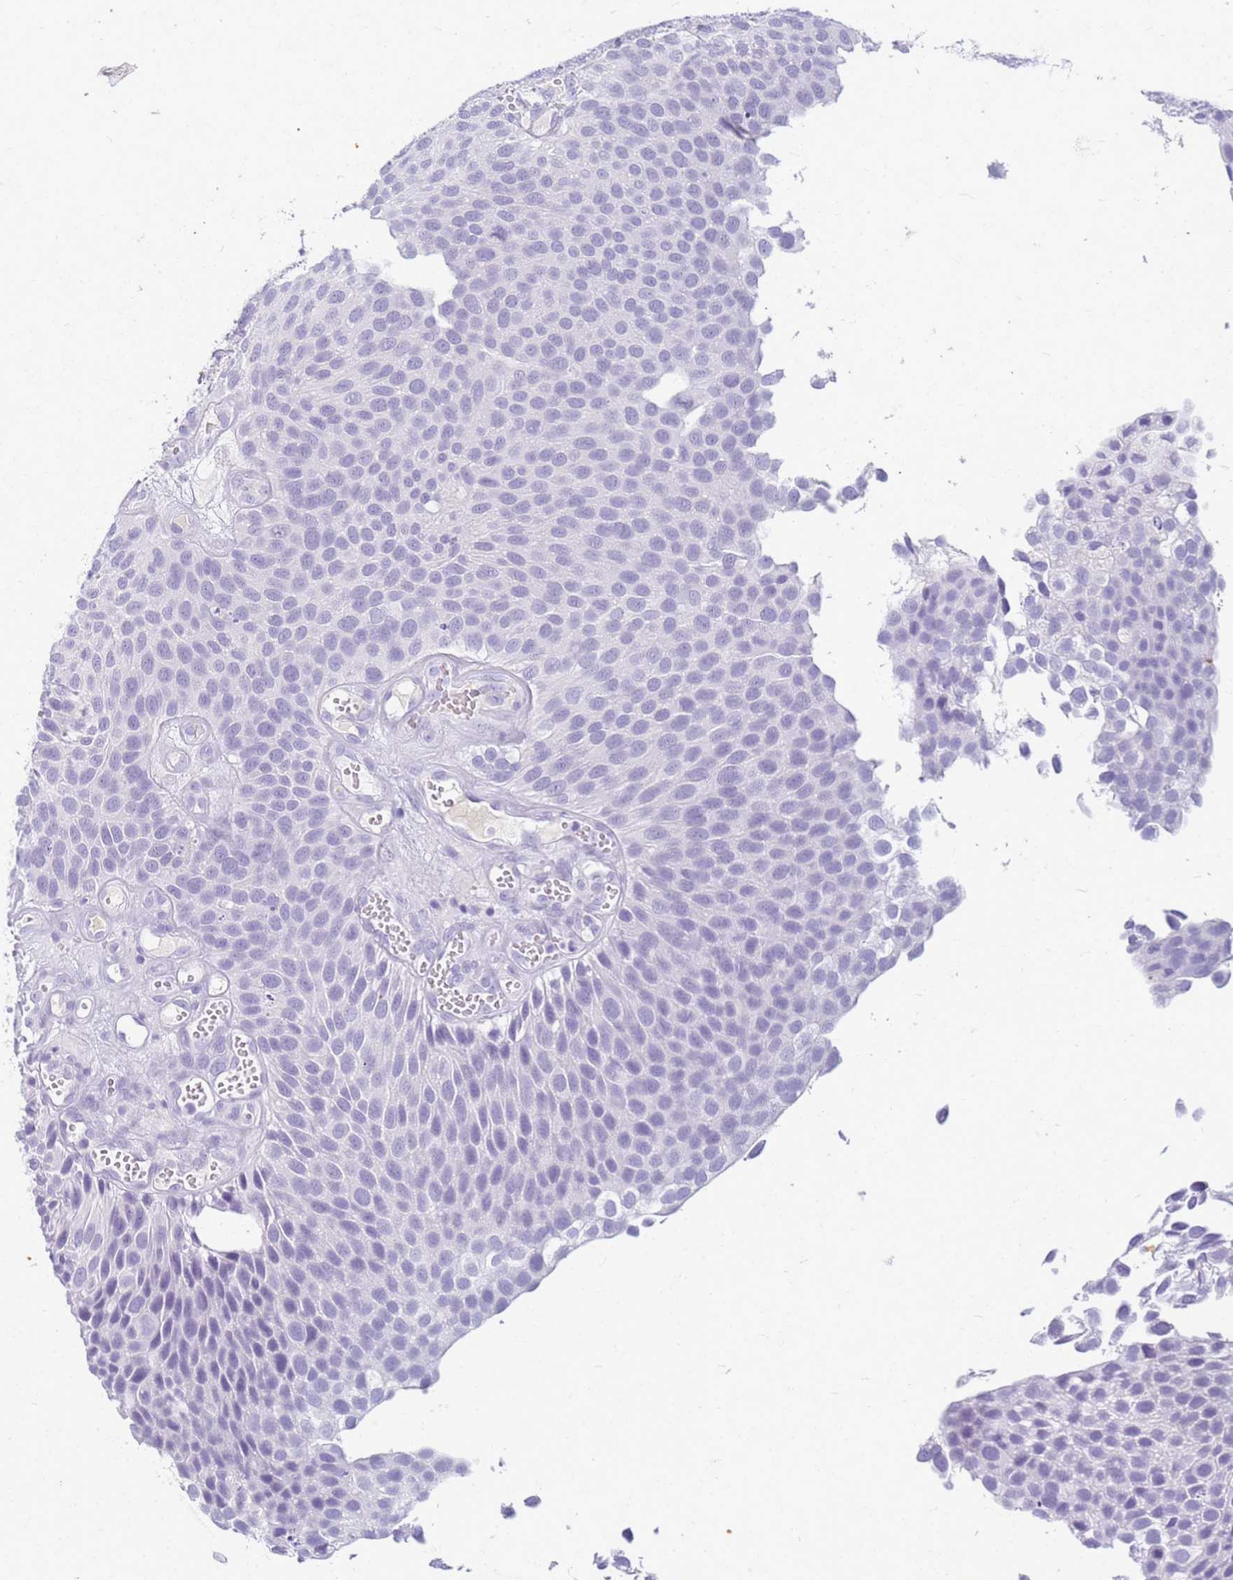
{"staining": {"intensity": "negative", "quantity": "none", "location": "none"}, "tissue": "urothelial cancer", "cell_type": "Tumor cells", "image_type": "cancer", "snomed": [{"axis": "morphology", "description": "Urothelial carcinoma, Low grade"}, {"axis": "topography", "description": "Urinary bladder"}], "caption": "This is a image of IHC staining of urothelial cancer, which shows no positivity in tumor cells.", "gene": "CFAP100", "patient": {"sex": "male", "age": 89}}